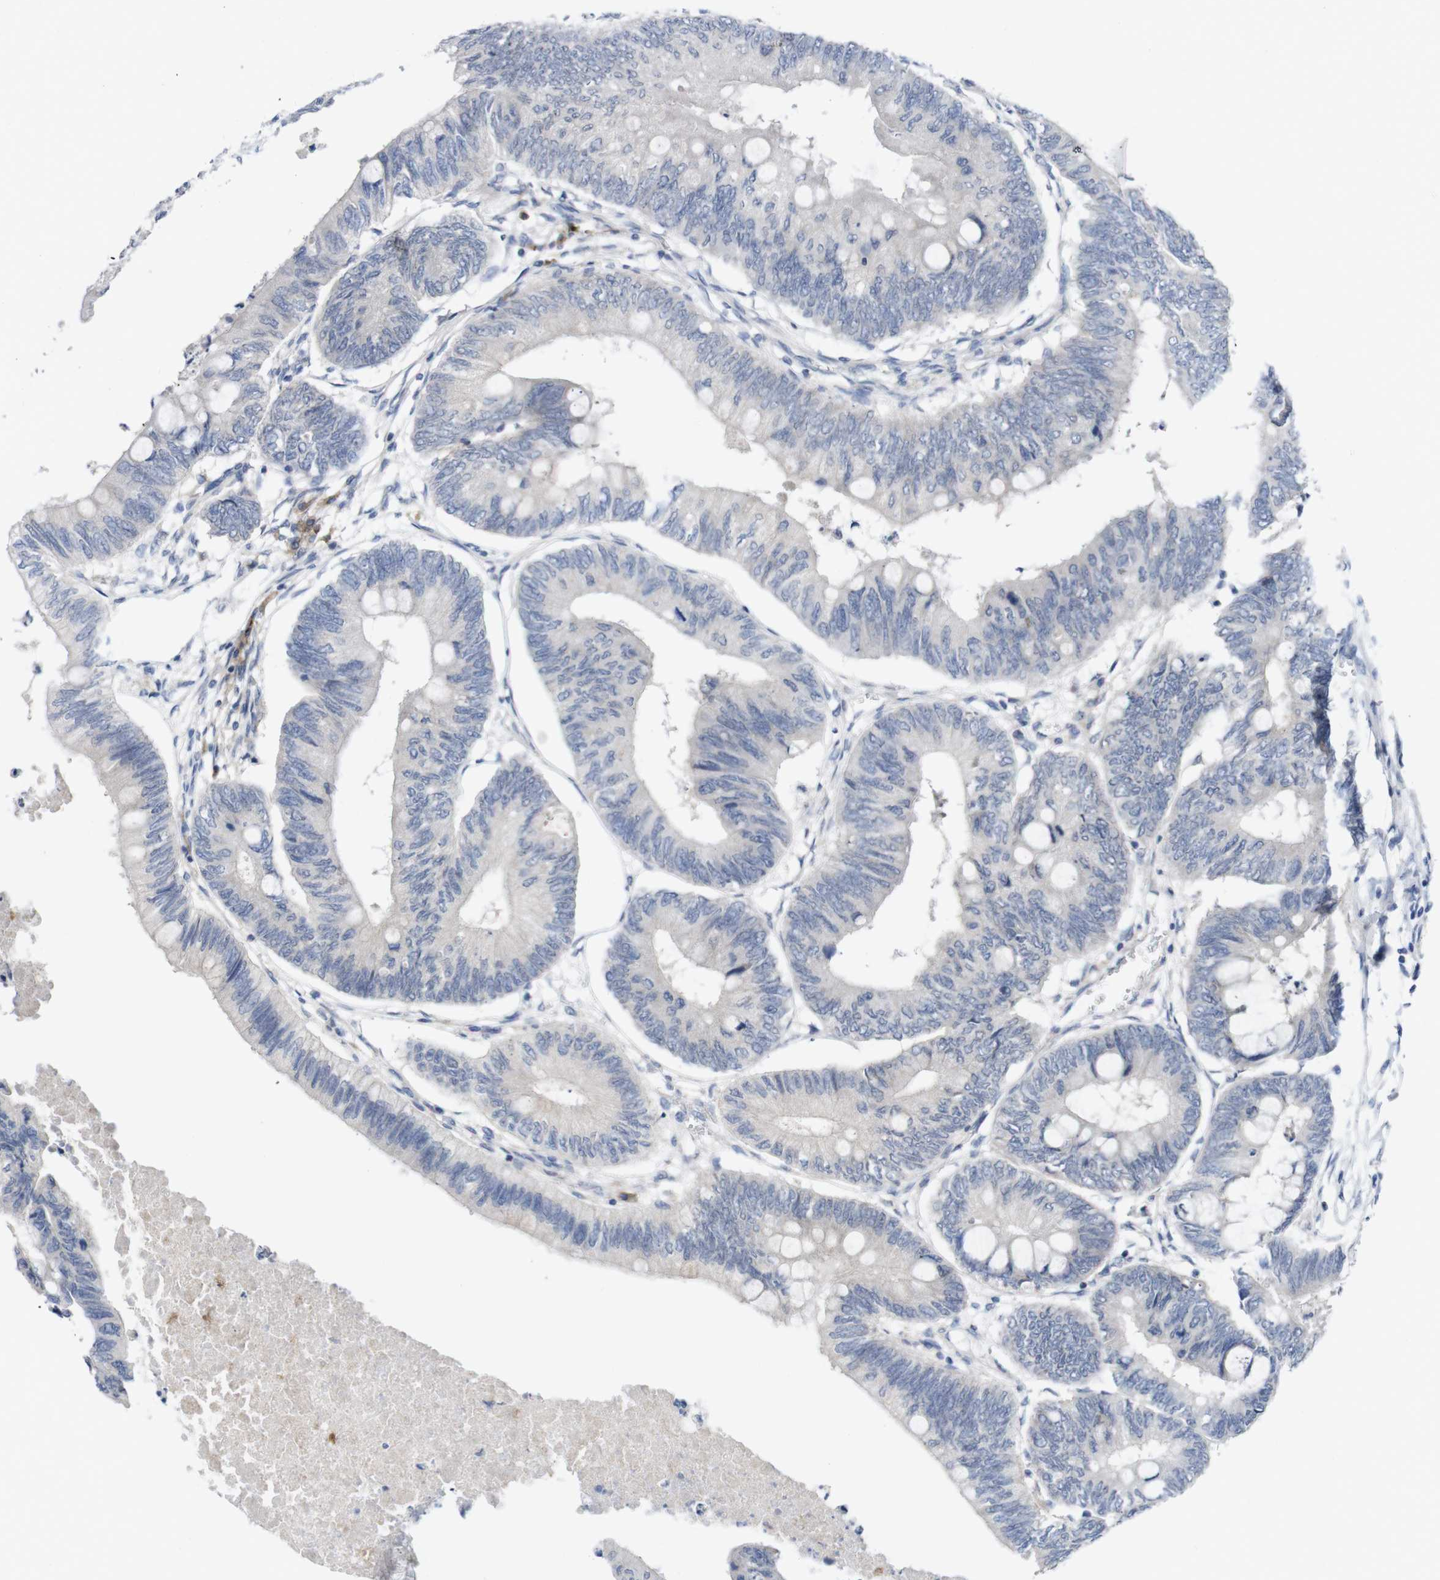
{"staining": {"intensity": "negative", "quantity": "none", "location": "none"}, "tissue": "colorectal cancer", "cell_type": "Tumor cells", "image_type": "cancer", "snomed": [{"axis": "morphology", "description": "Normal tissue, NOS"}, {"axis": "morphology", "description": "Adenocarcinoma, NOS"}, {"axis": "topography", "description": "Rectum"}, {"axis": "topography", "description": "Peripheral nerve tissue"}], "caption": "Immunohistochemistry (IHC) micrograph of human colorectal adenocarcinoma stained for a protein (brown), which shows no positivity in tumor cells.", "gene": "SLAMF7", "patient": {"sex": "male", "age": 92}}